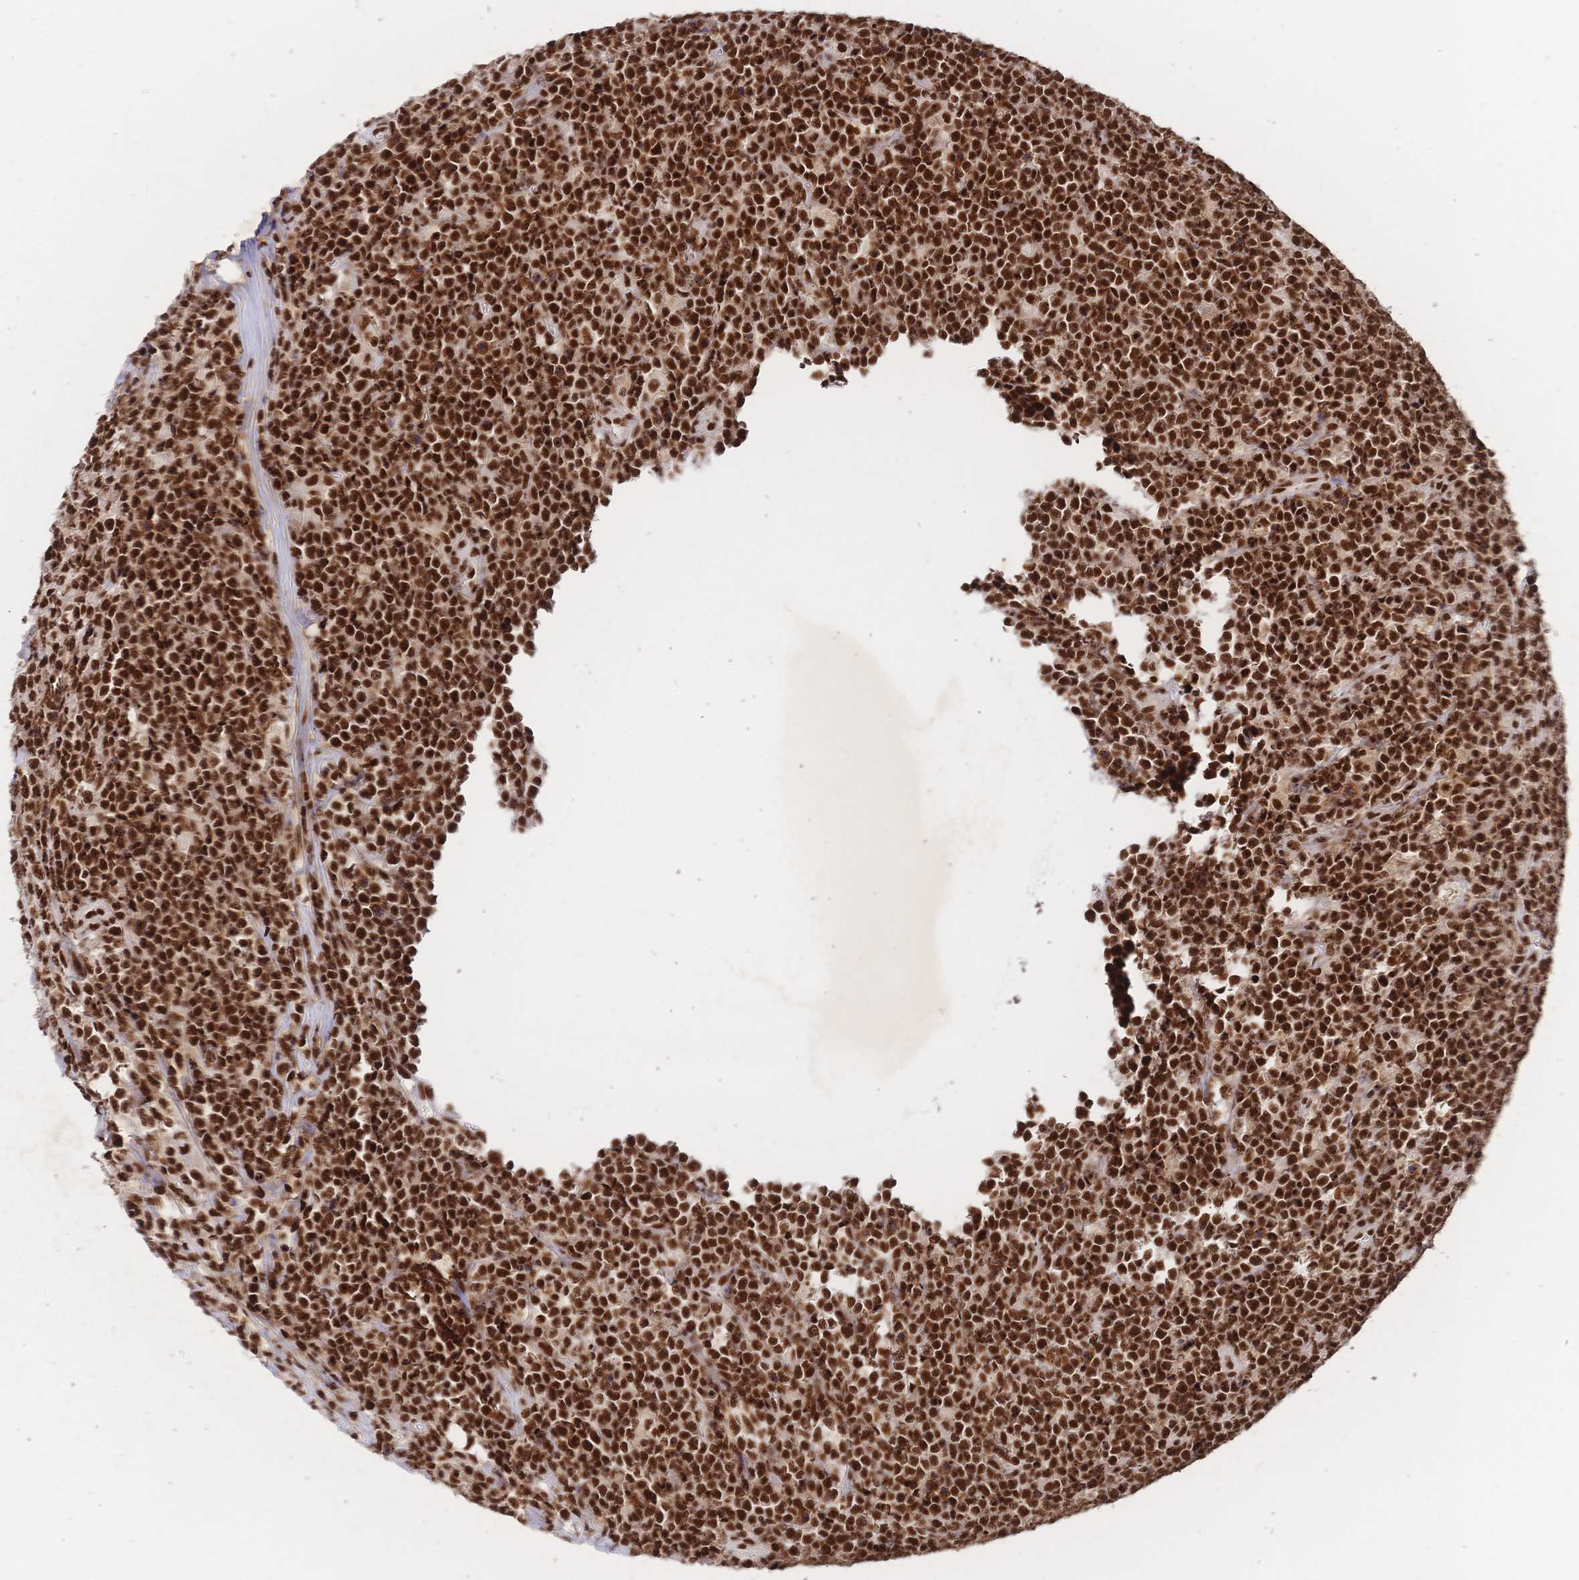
{"staining": {"intensity": "strong", "quantity": ">75%", "location": "nuclear"}, "tissue": "lymphoma", "cell_type": "Tumor cells", "image_type": "cancer", "snomed": [{"axis": "morphology", "description": "Malignant lymphoma, non-Hodgkin's type, High grade"}, {"axis": "topography", "description": "Small intestine"}], "caption": "Malignant lymphoma, non-Hodgkin's type (high-grade) tissue exhibits strong nuclear expression in approximately >75% of tumor cells, visualized by immunohistochemistry. (Stains: DAB (3,3'-diaminobenzidine) in brown, nuclei in blue, Microscopy: brightfield microscopy at high magnification).", "gene": "SRSF1", "patient": {"sex": "female", "age": 56}}